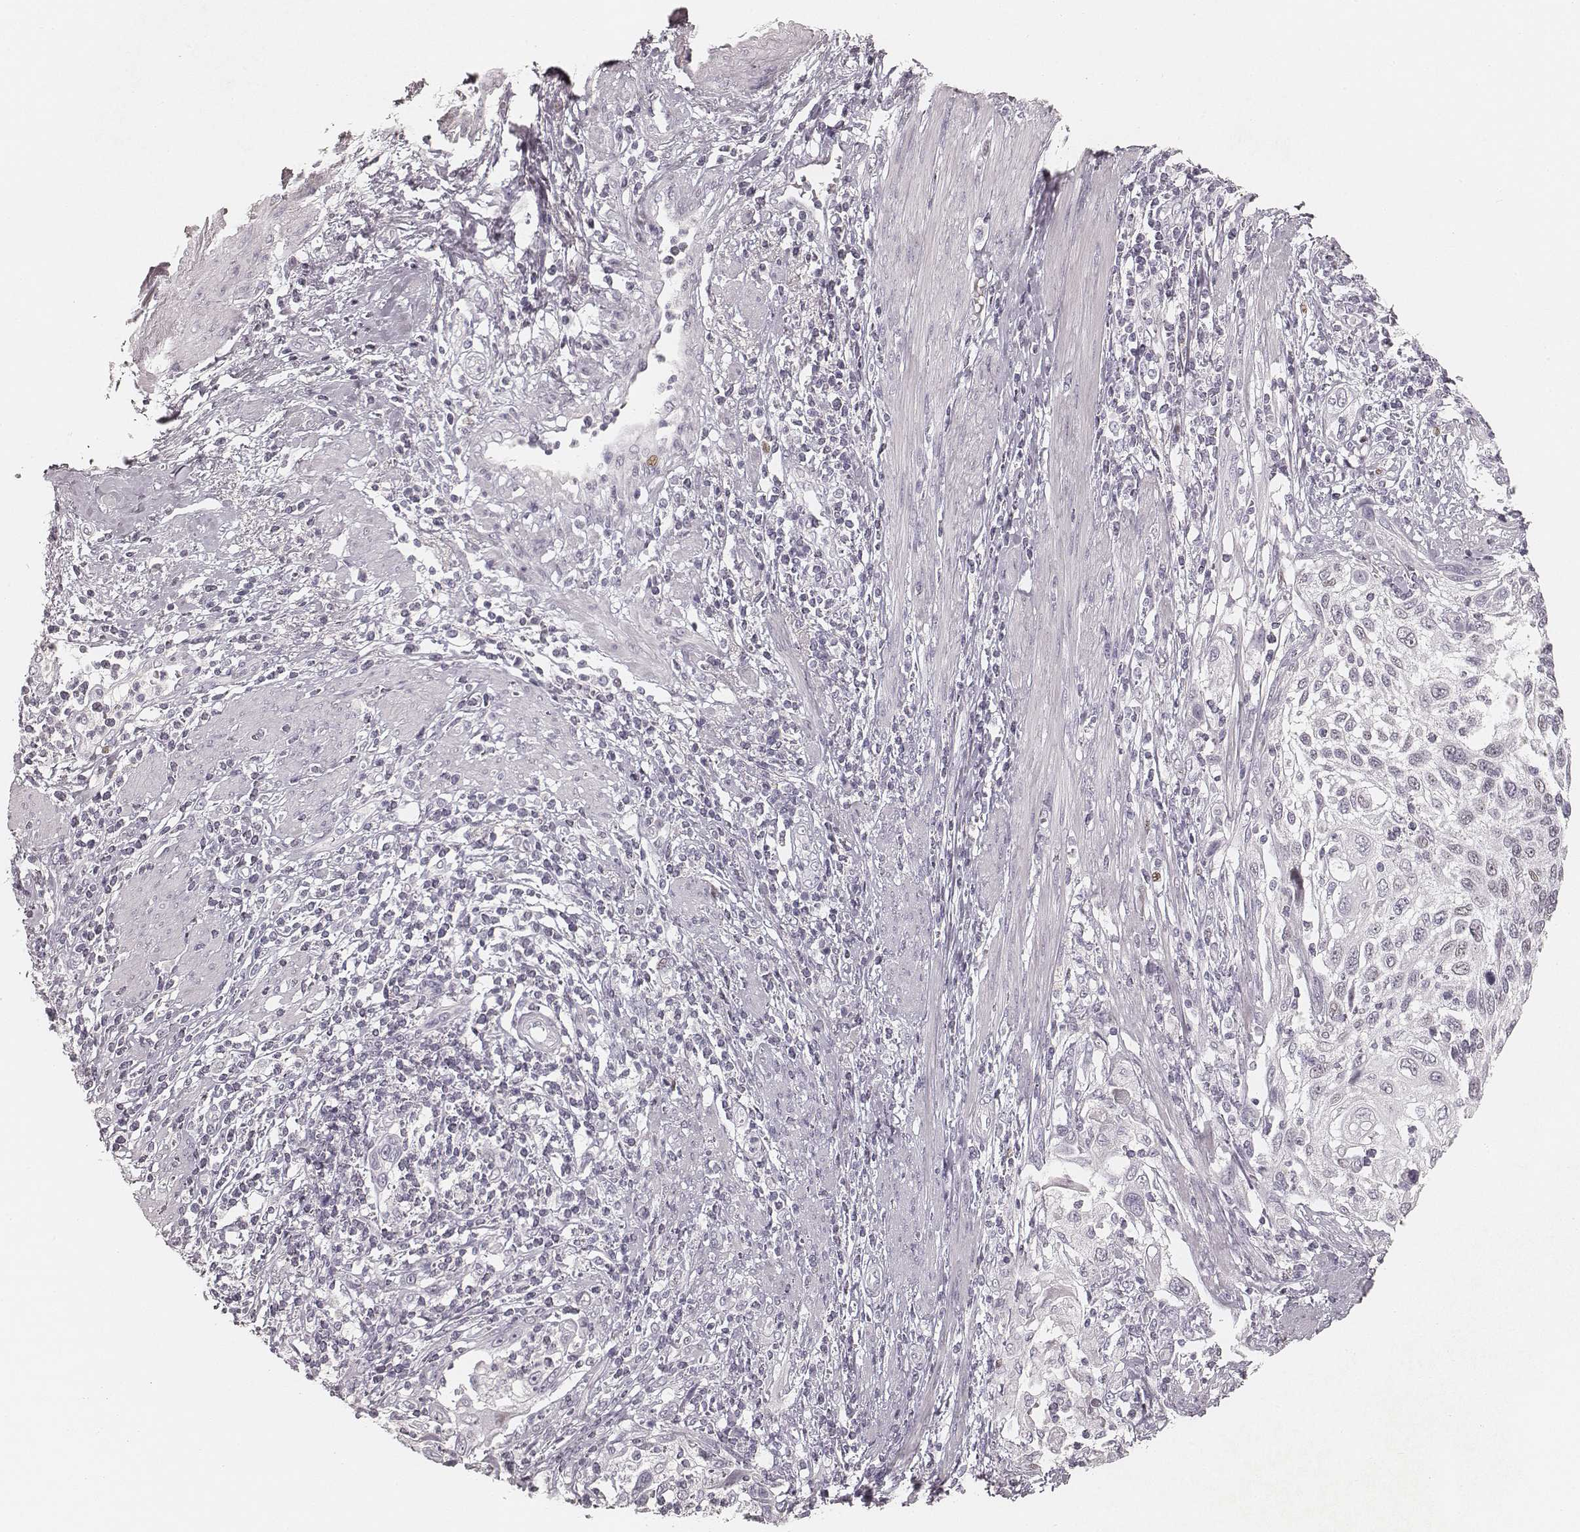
{"staining": {"intensity": "weak", "quantity": "25%-75%", "location": "nuclear"}, "tissue": "cervical cancer", "cell_type": "Tumor cells", "image_type": "cancer", "snomed": [{"axis": "morphology", "description": "Squamous cell carcinoma, NOS"}, {"axis": "topography", "description": "Cervix"}], "caption": "Cervical cancer (squamous cell carcinoma) stained with DAB (3,3'-diaminobenzidine) immunohistochemistry reveals low levels of weak nuclear staining in about 25%-75% of tumor cells.", "gene": "TEX37", "patient": {"sex": "female", "age": 70}}